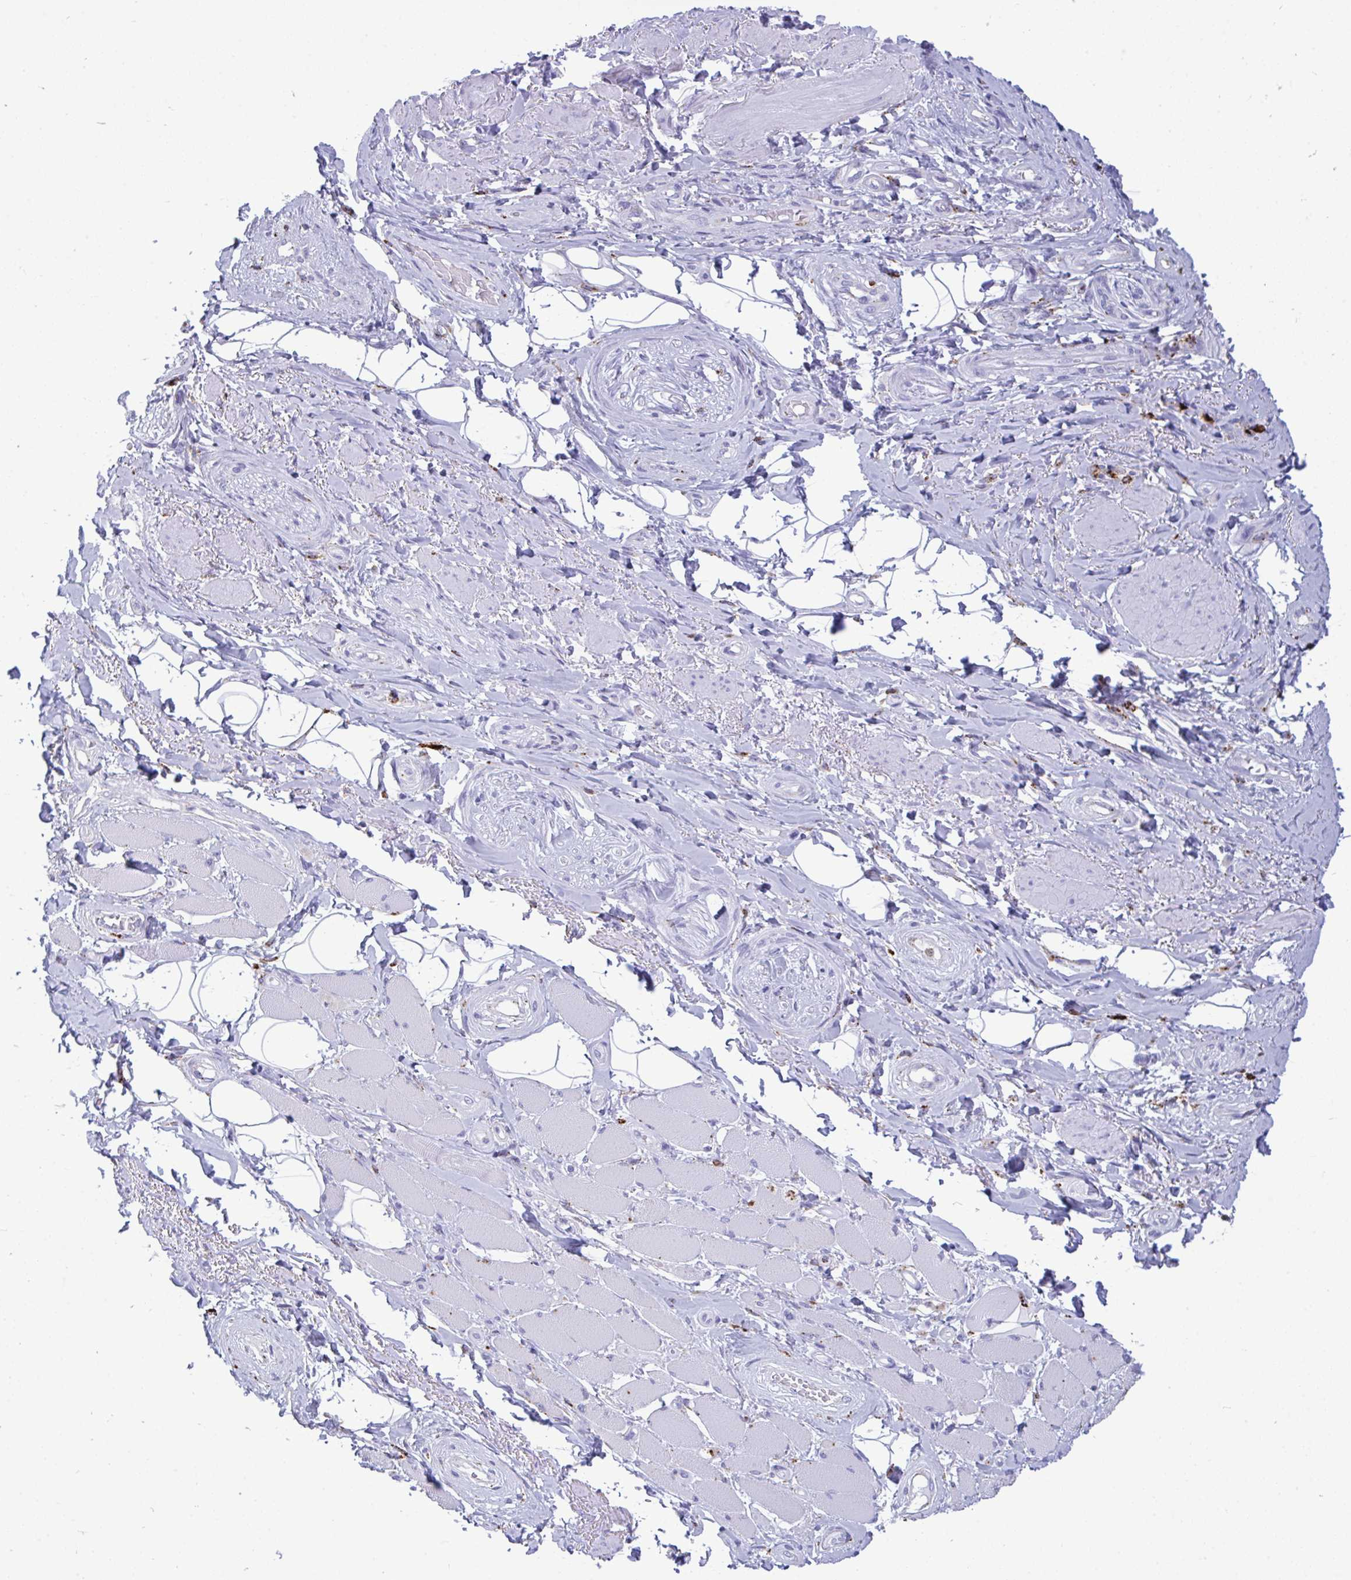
{"staining": {"intensity": "negative", "quantity": "none", "location": "none"}, "tissue": "adipose tissue", "cell_type": "Adipocytes", "image_type": "normal", "snomed": [{"axis": "morphology", "description": "Normal tissue, NOS"}, {"axis": "topography", "description": "Anal"}, {"axis": "topography", "description": "Peripheral nerve tissue"}], "caption": "An immunohistochemistry (IHC) photomicrograph of unremarkable adipose tissue is shown. There is no staining in adipocytes of adipose tissue.", "gene": "CPVL", "patient": {"sex": "male", "age": 53}}